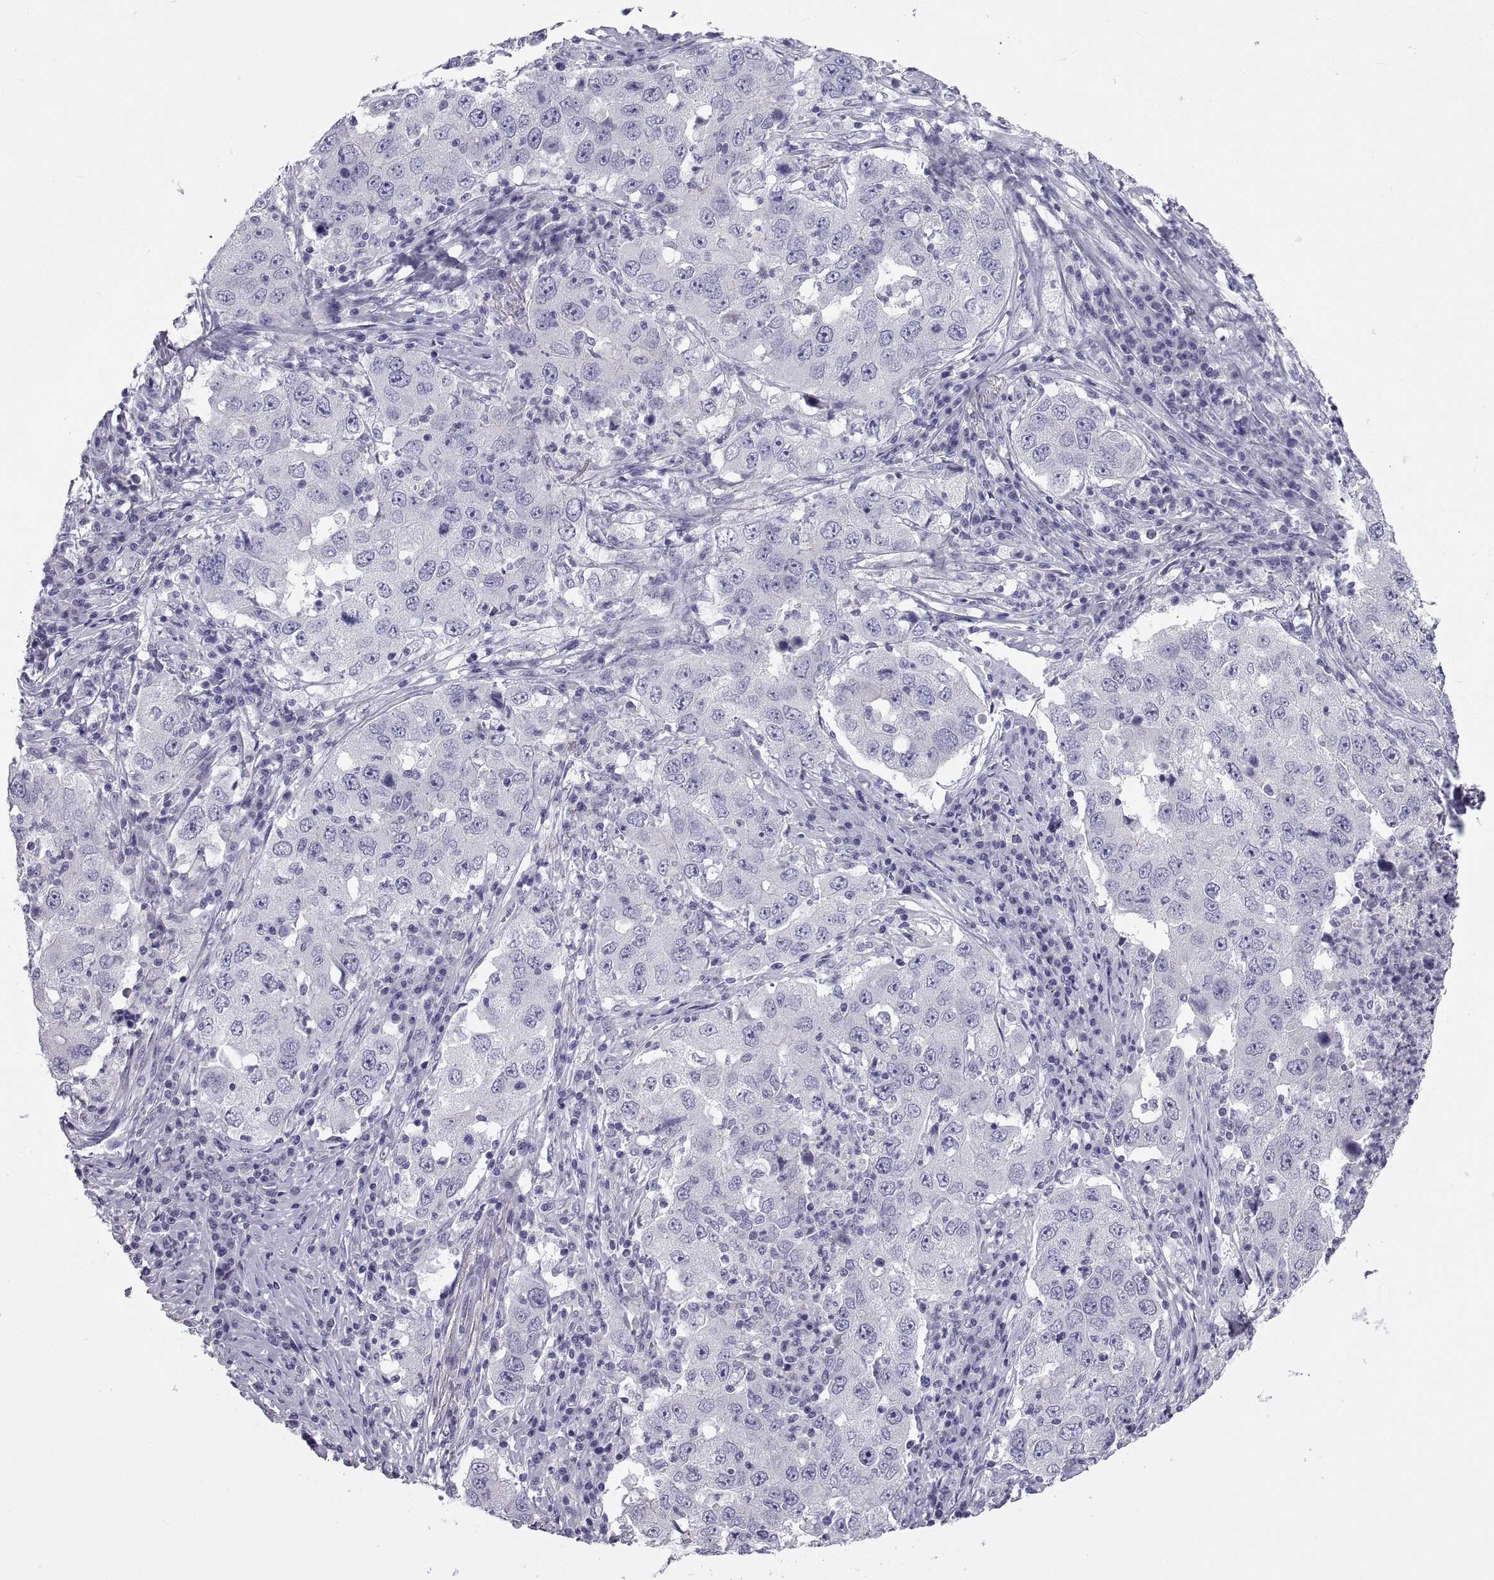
{"staining": {"intensity": "negative", "quantity": "none", "location": "none"}, "tissue": "lung cancer", "cell_type": "Tumor cells", "image_type": "cancer", "snomed": [{"axis": "morphology", "description": "Adenocarcinoma, NOS"}, {"axis": "topography", "description": "Lung"}], "caption": "DAB (3,3'-diaminobenzidine) immunohistochemical staining of lung cancer exhibits no significant staining in tumor cells.", "gene": "PCSK1N", "patient": {"sex": "male", "age": 73}}